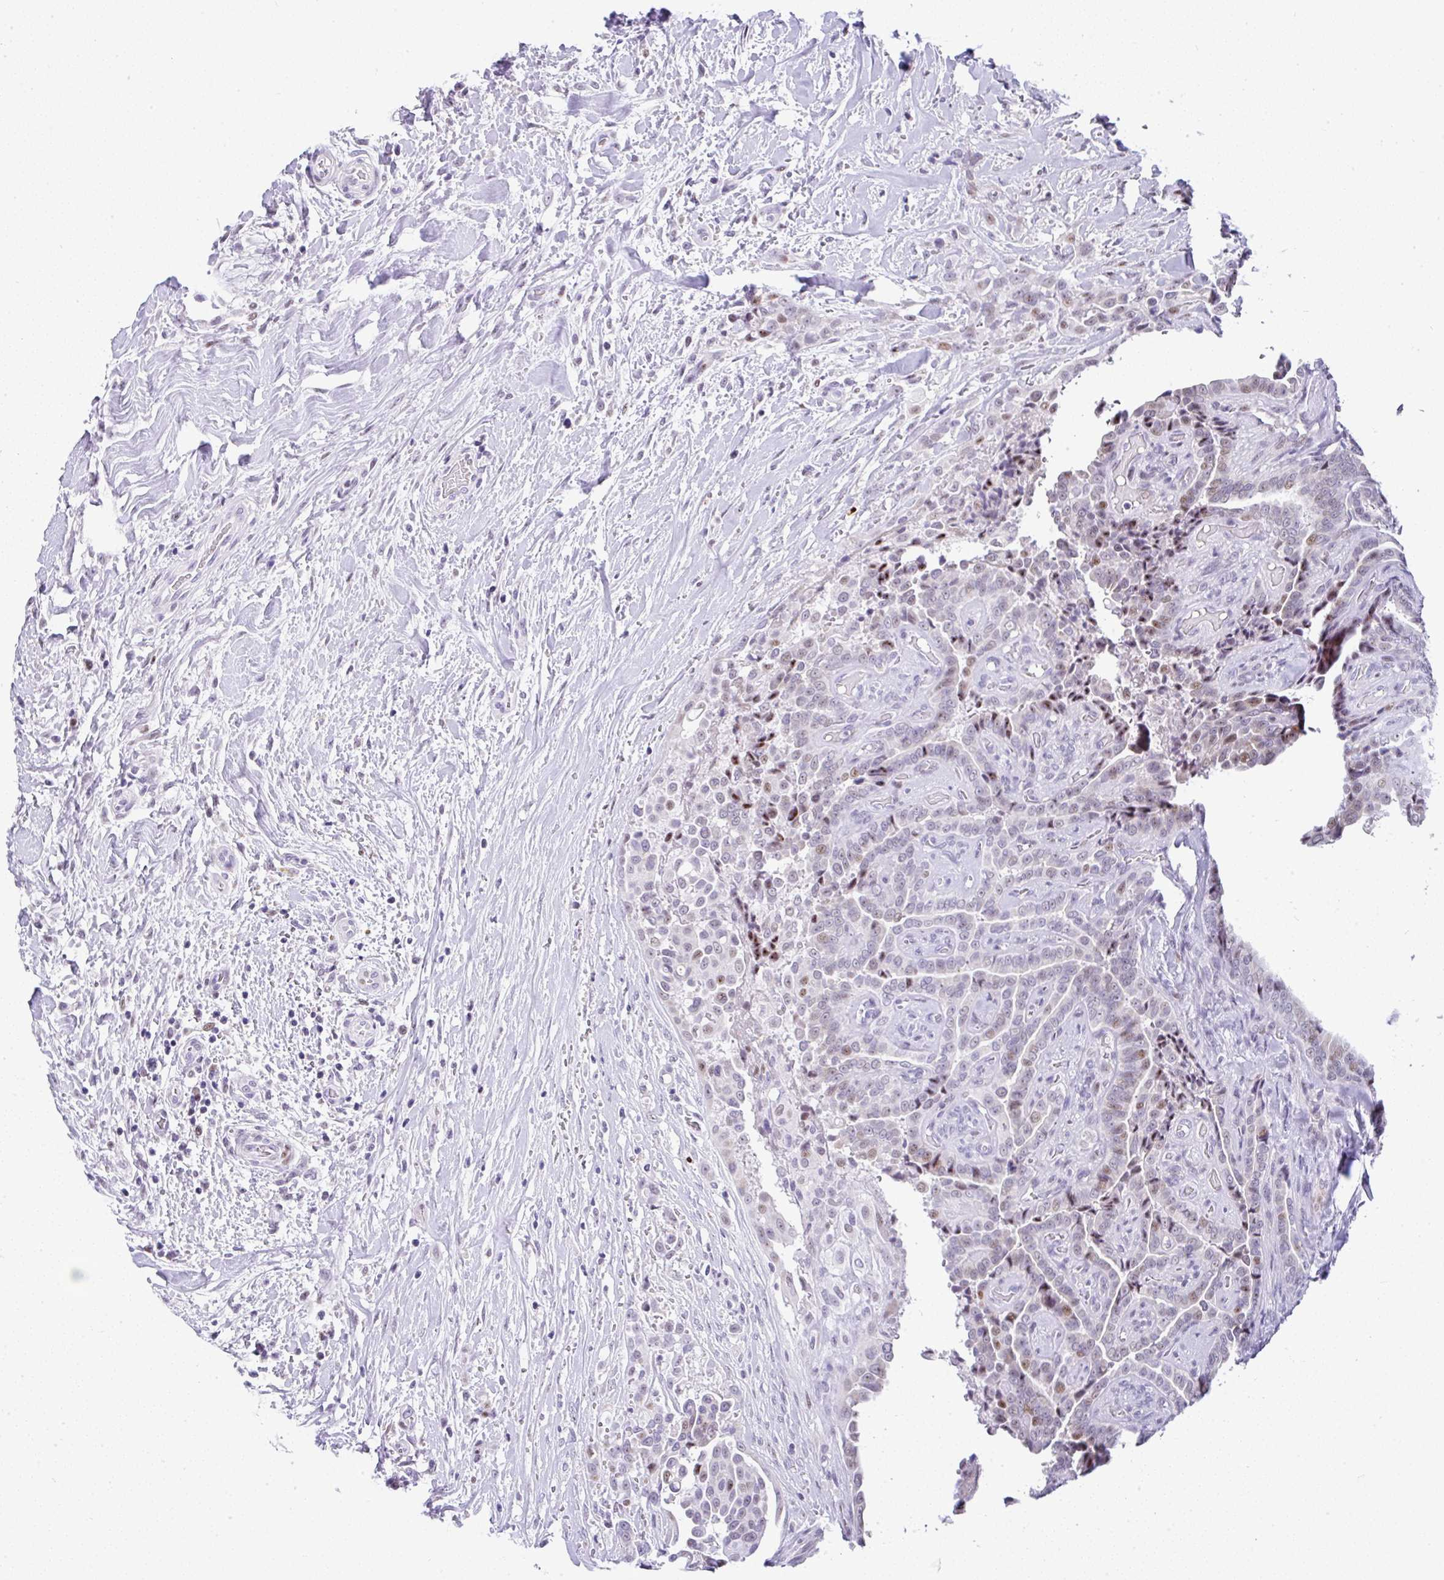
{"staining": {"intensity": "moderate", "quantity": "25%-75%", "location": "nuclear"}, "tissue": "thyroid cancer", "cell_type": "Tumor cells", "image_type": "cancer", "snomed": [{"axis": "morphology", "description": "Papillary adenocarcinoma, NOS"}, {"axis": "topography", "description": "Thyroid gland"}], "caption": "DAB immunohistochemical staining of thyroid cancer (papillary adenocarcinoma) shows moderate nuclear protein positivity in about 25%-75% of tumor cells. The protein is stained brown, and the nuclei are stained in blue (DAB IHC with brightfield microscopy, high magnification).", "gene": "NR1D2", "patient": {"sex": "male", "age": 61}}